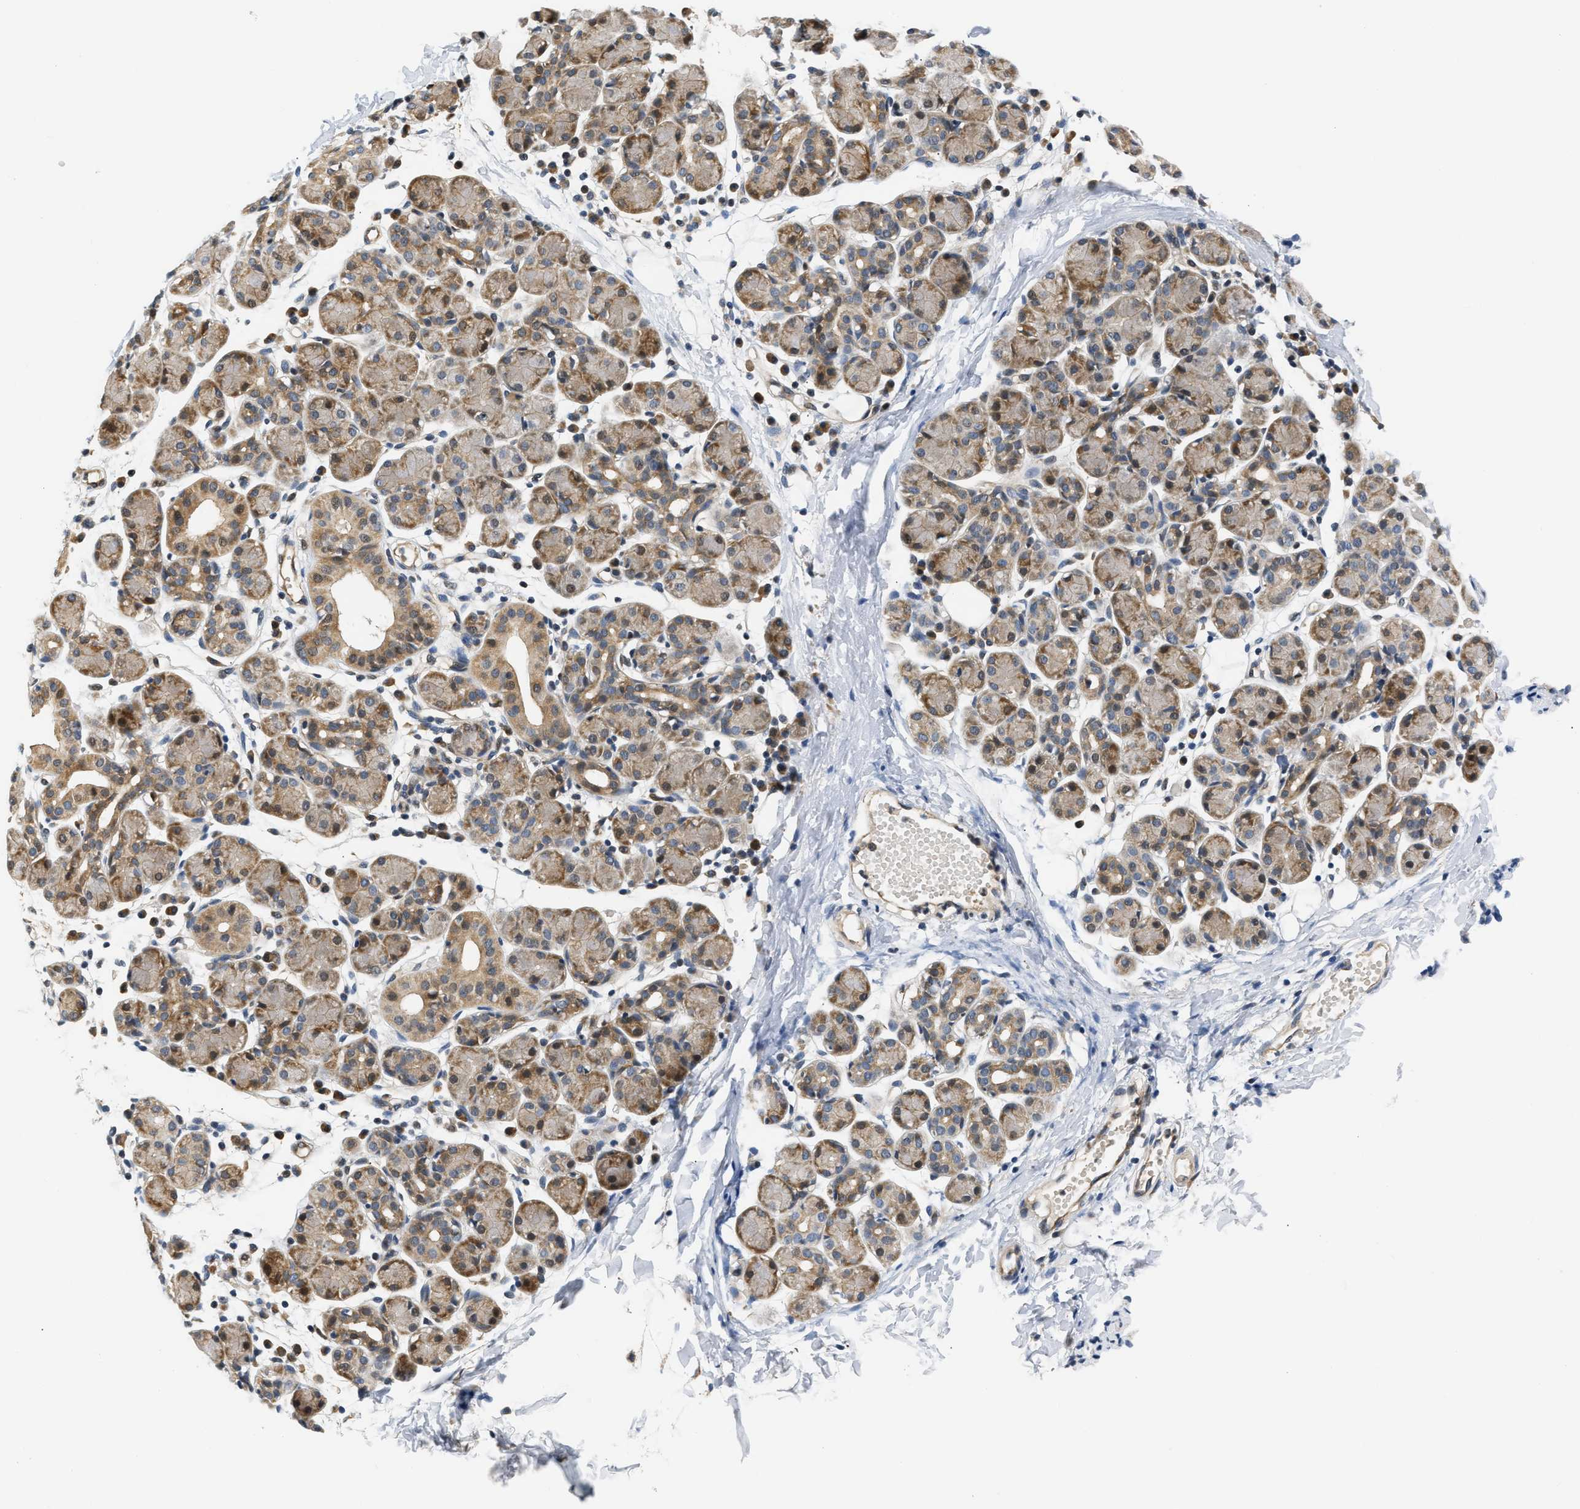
{"staining": {"intensity": "moderate", "quantity": ">75%", "location": "cytoplasmic/membranous"}, "tissue": "salivary gland", "cell_type": "Glandular cells", "image_type": "normal", "snomed": [{"axis": "morphology", "description": "Normal tissue, NOS"}, {"axis": "morphology", "description": "Inflammation, NOS"}, {"axis": "topography", "description": "Lymph node"}, {"axis": "topography", "description": "Salivary gland"}], "caption": "Glandular cells show medium levels of moderate cytoplasmic/membranous expression in approximately >75% of cells in unremarkable human salivary gland.", "gene": "TNIP2", "patient": {"sex": "male", "age": 3}}